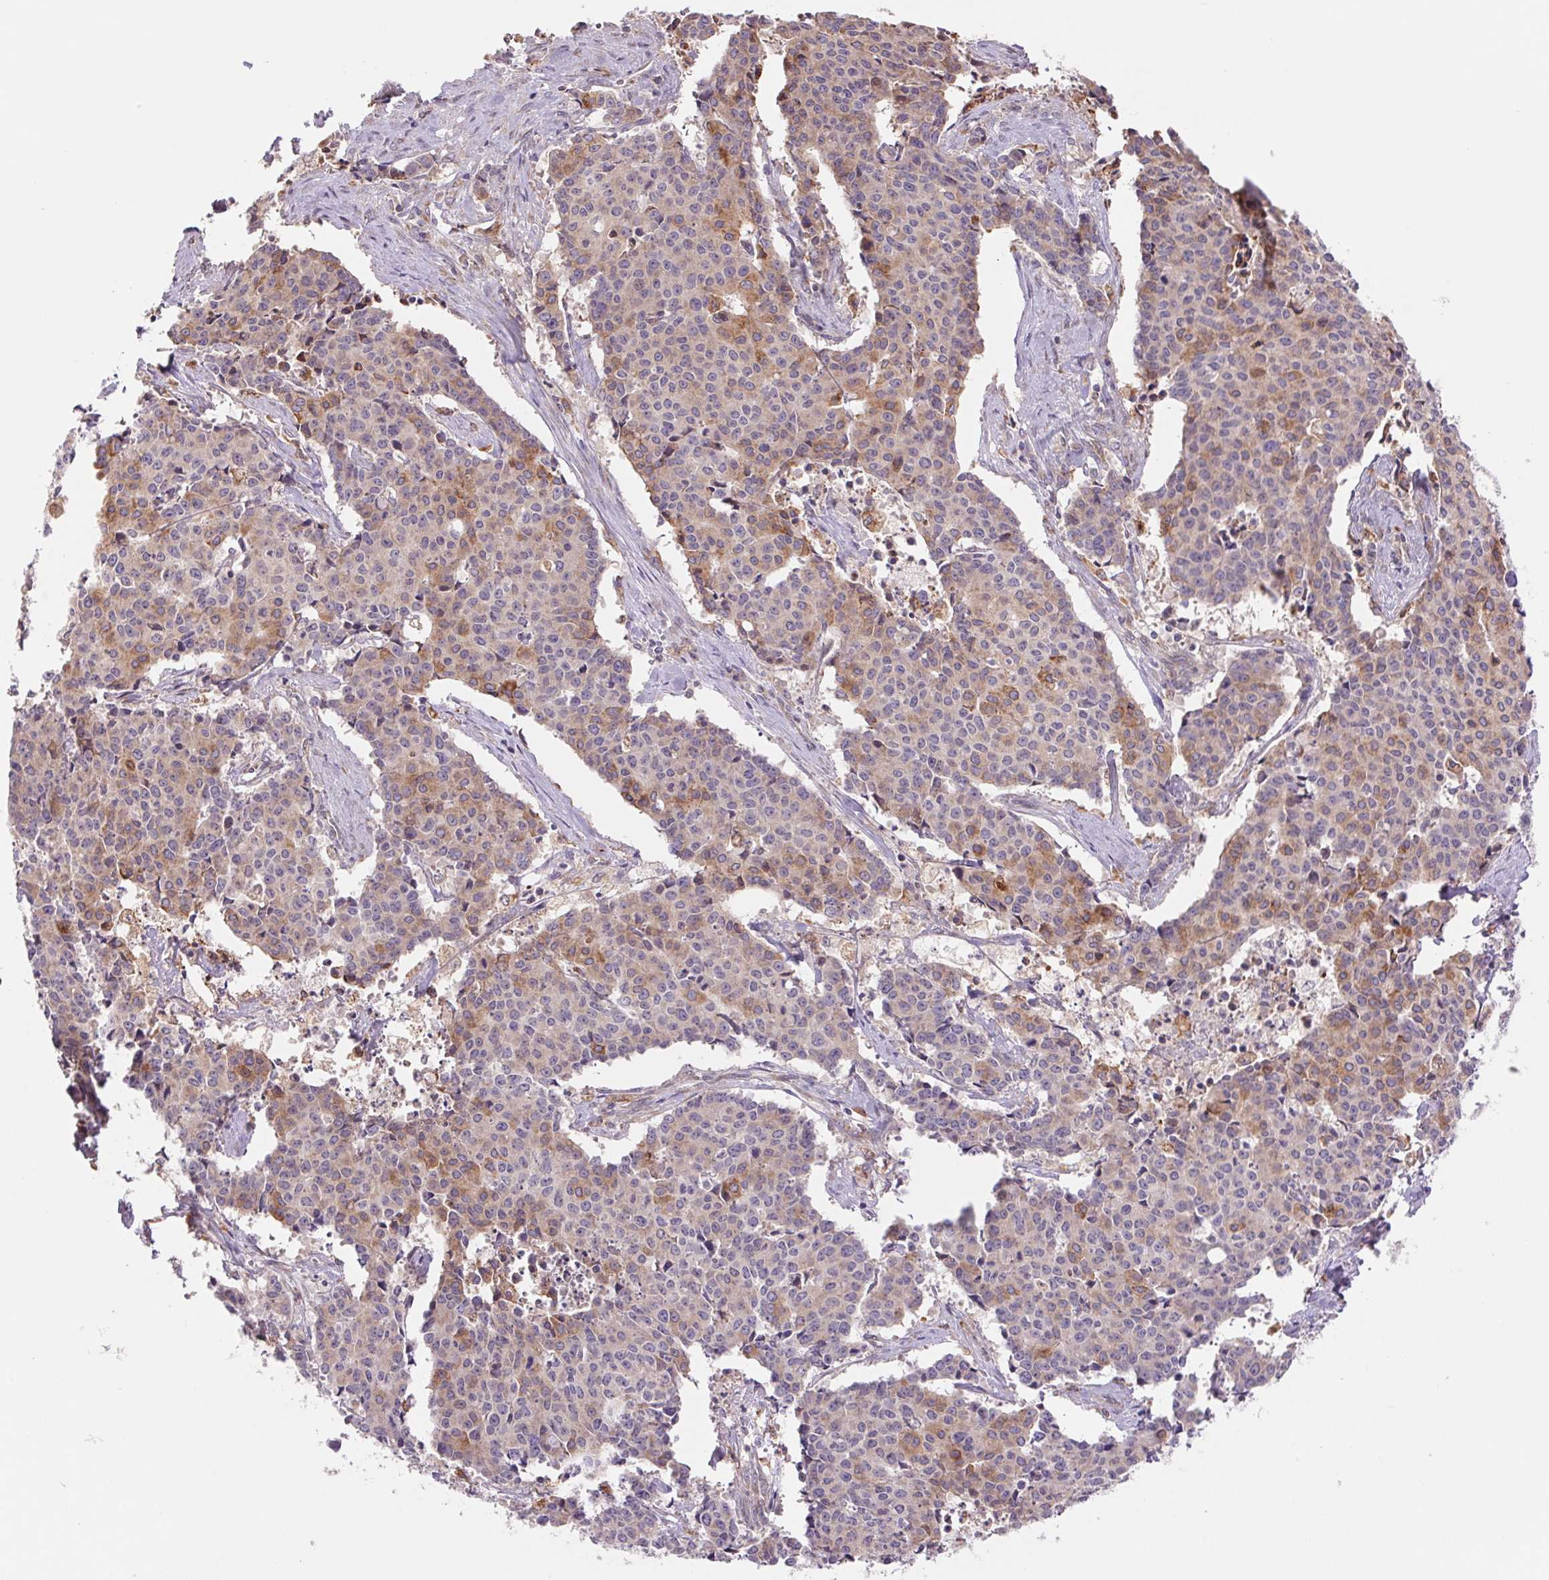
{"staining": {"intensity": "moderate", "quantity": "<25%", "location": "cytoplasmic/membranous"}, "tissue": "cervical cancer", "cell_type": "Tumor cells", "image_type": "cancer", "snomed": [{"axis": "morphology", "description": "Squamous cell carcinoma, NOS"}, {"axis": "topography", "description": "Cervix"}], "caption": "The photomicrograph shows immunohistochemical staining of cervical cancer (squamous cell carcinoma). There is moderate cytoplasmic/membranous expression is seen in about <25% of tumor cells.", "gene": "KLHL20", "patient": {"sex": "female", "age": 28}}